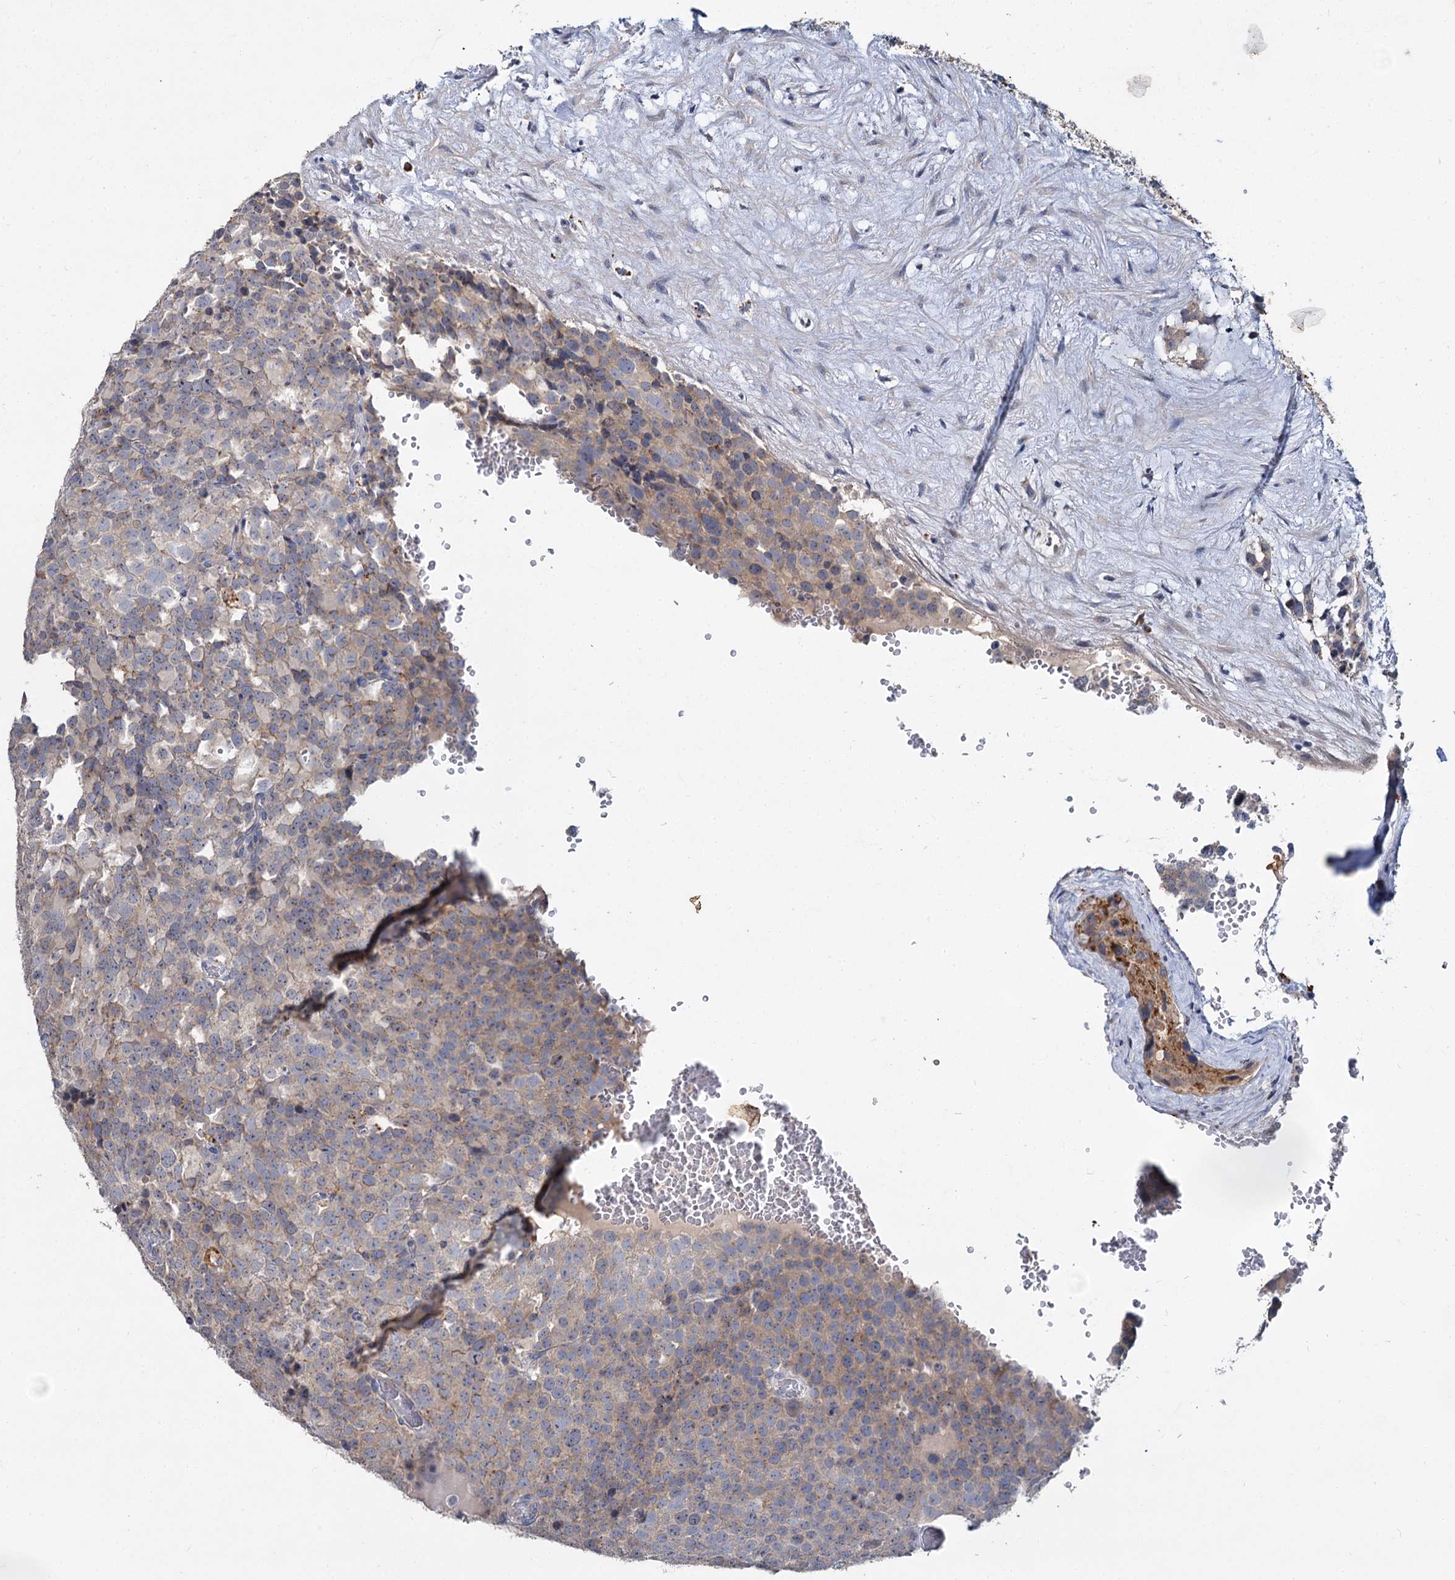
{"staining": {"intensity": "weak", "quantity": "<25%", "location": "cytoplasmic/membranous"}, "tissue": "testis cancer", "cell_type": "Tumor cells", "image_type": "cancer", "snomed": [{"axis": "morphology", "description": "Seminoma, NOS"}, {"axis": "topography", "description": "Testis"}], "caption": "High power microscopy image of an immunohistochemistry (IHC) histopathology image of testis cancer, revealing no significant staining in tumor cells.", "gene": "ATP9A", "patient": {"sex": "male", "age": 71}}